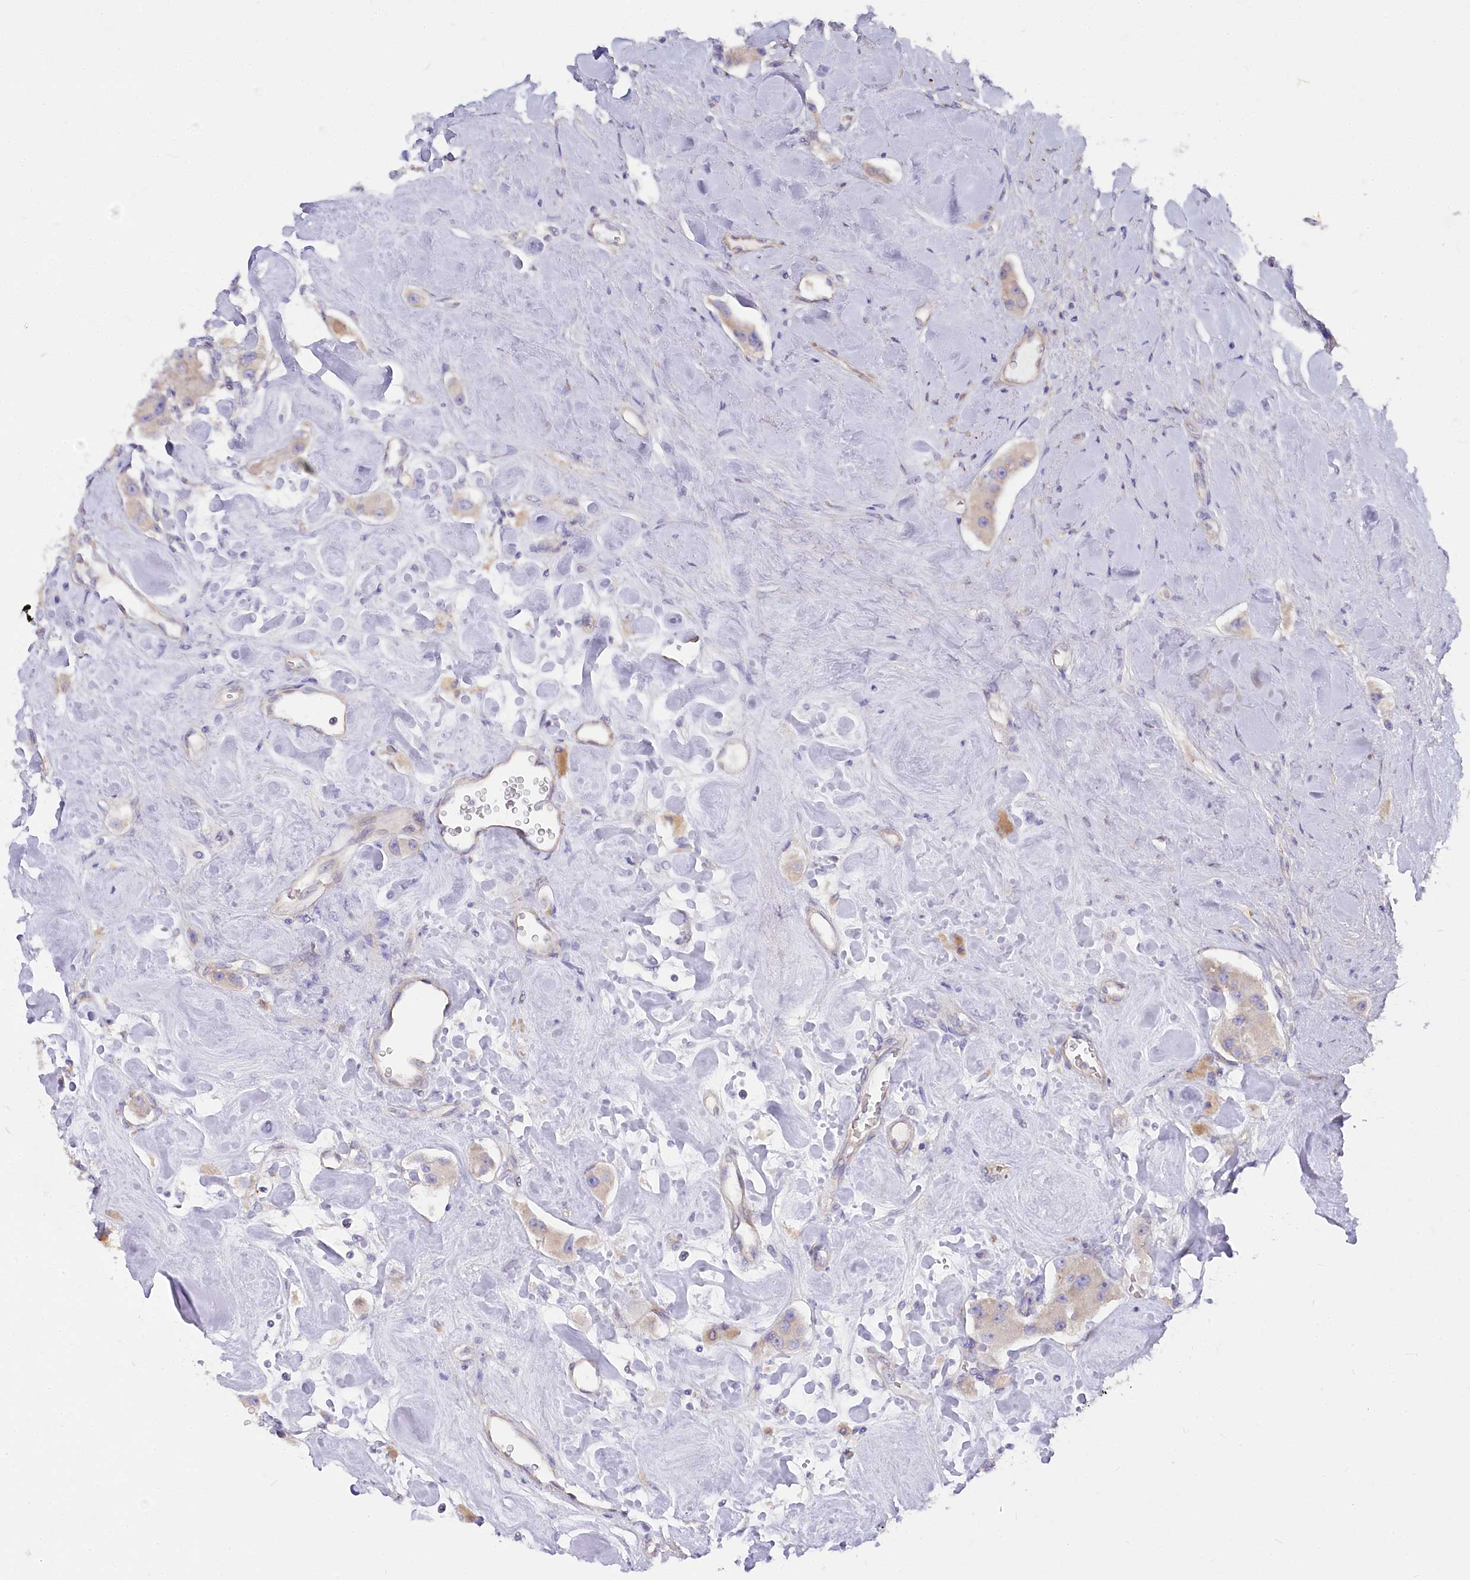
{"staining": {"intensity": "weak", "quantity": ">75%", "location": "cytoplasmic/membranous"}, "tissue": "carcinoid", "cell_type": "Tumor cells", "image_type": "cancer", "snomed": [{"axis": "morphology", "description": "Carcinoid, malignant, NOS"}, {"axis": "topography", "description": "Pancreas"}], "caption": "Weak cytoplasmic/membranous protein positivity is seen in approximately >75% of tumor cells in carcinoid.", "gene": "POGLUT1", "patient": {"sex": "male", "age": 41}}